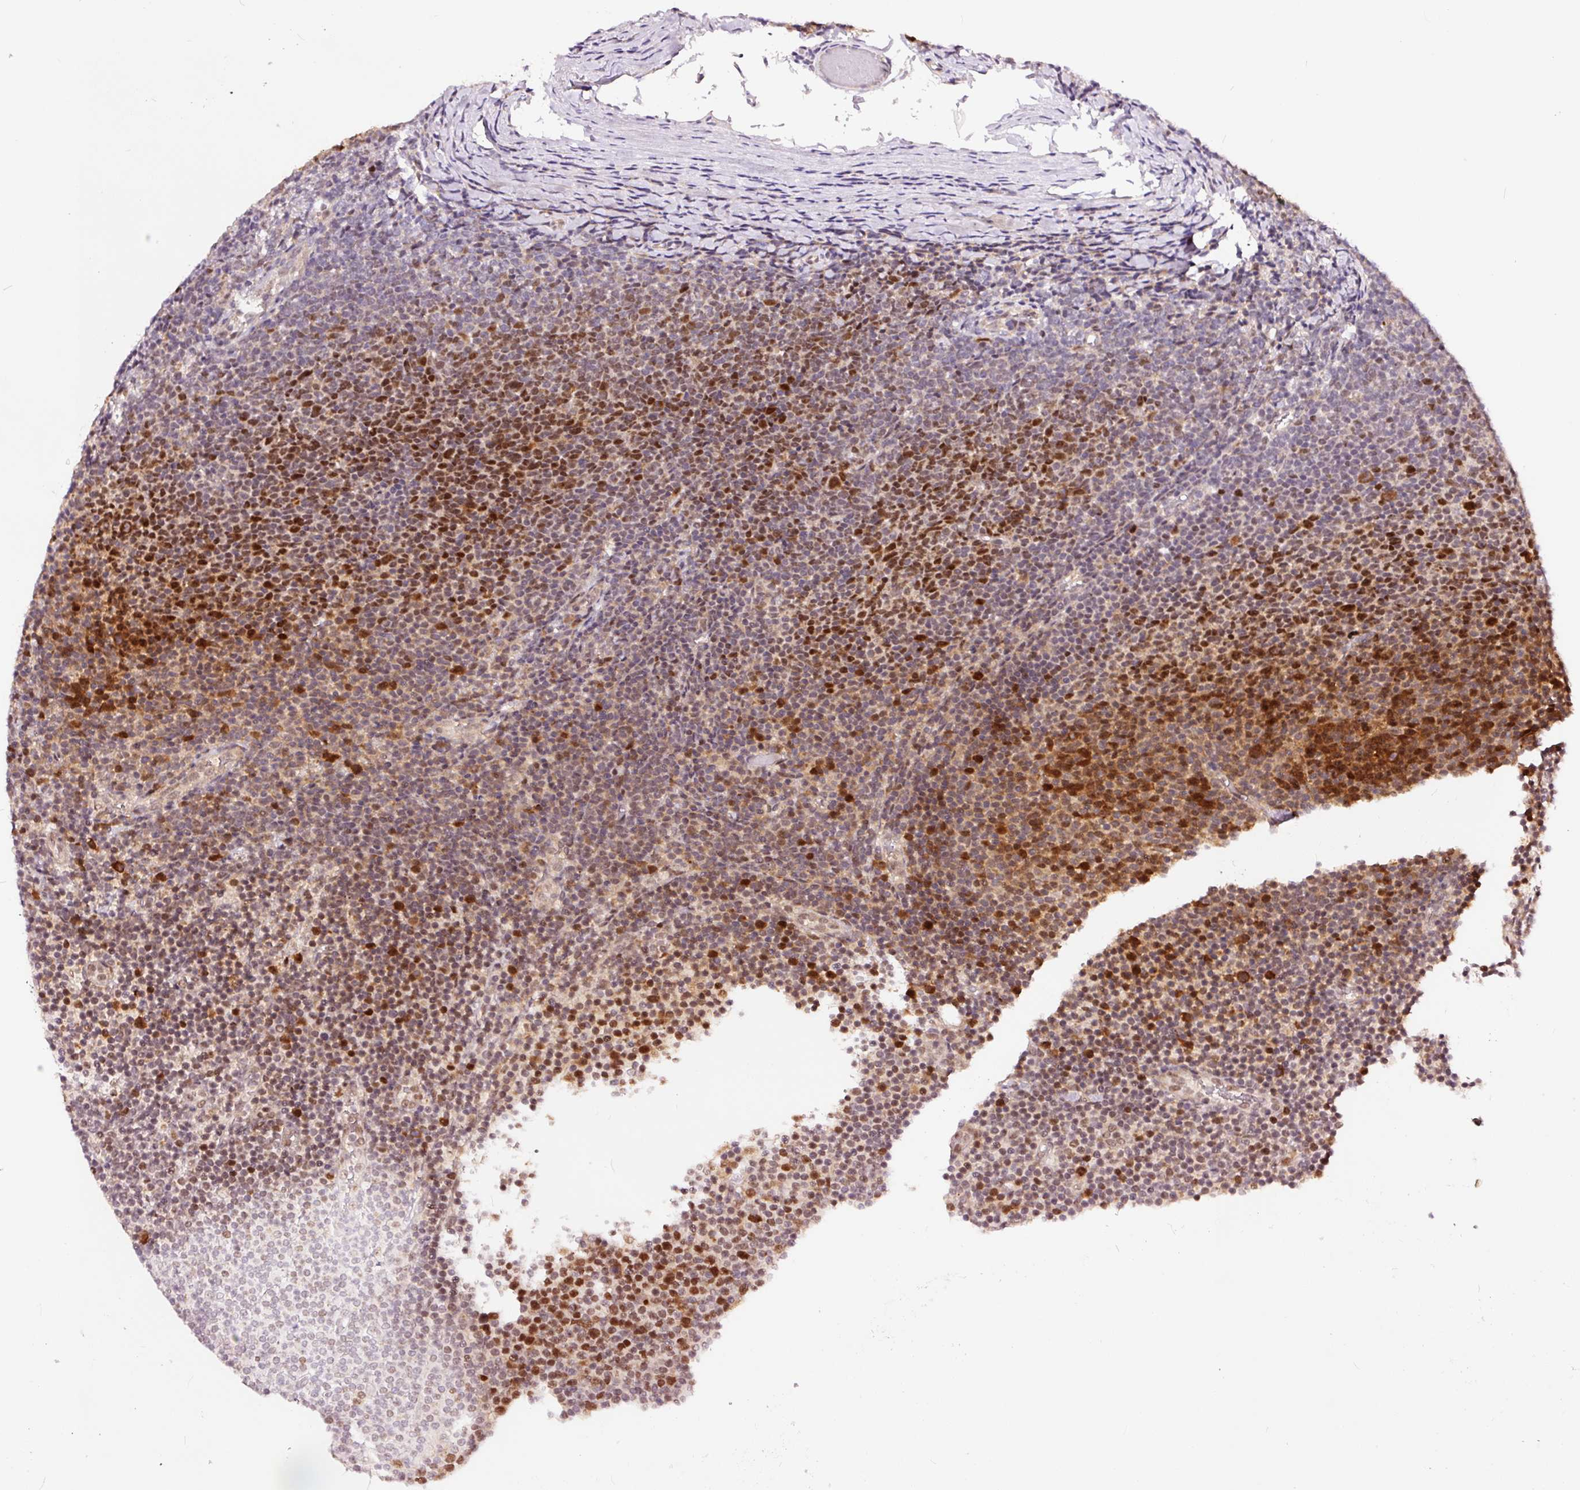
{"staining": {"intensity": "strong", "quantity": "25%-75%", "location": "nuclear"}, "tissue": "lymphoma", "cell_type": "Tumor cells", "image_type": "cancer", "snomed": [{"axis": "morphology", "description": "Malignant lymphoma, non-Hodgkin's type, Low grade"}, {"axis": "topography", "description": "Lymph node"}], "caption": "Immunohistochemistry (IHC) (DAB) staining of human lymphoma reveals strong nuclear protein staining in about 25%-75% of tumor cells. The protein is stained brown, and the nuclei are stained in blue (DAB (3,3'-diaminobenzidine) IHC with brightfield microscopy, high magnification).", "gene": "RFC4", "patient": {"sex": "male", "age": 66}}